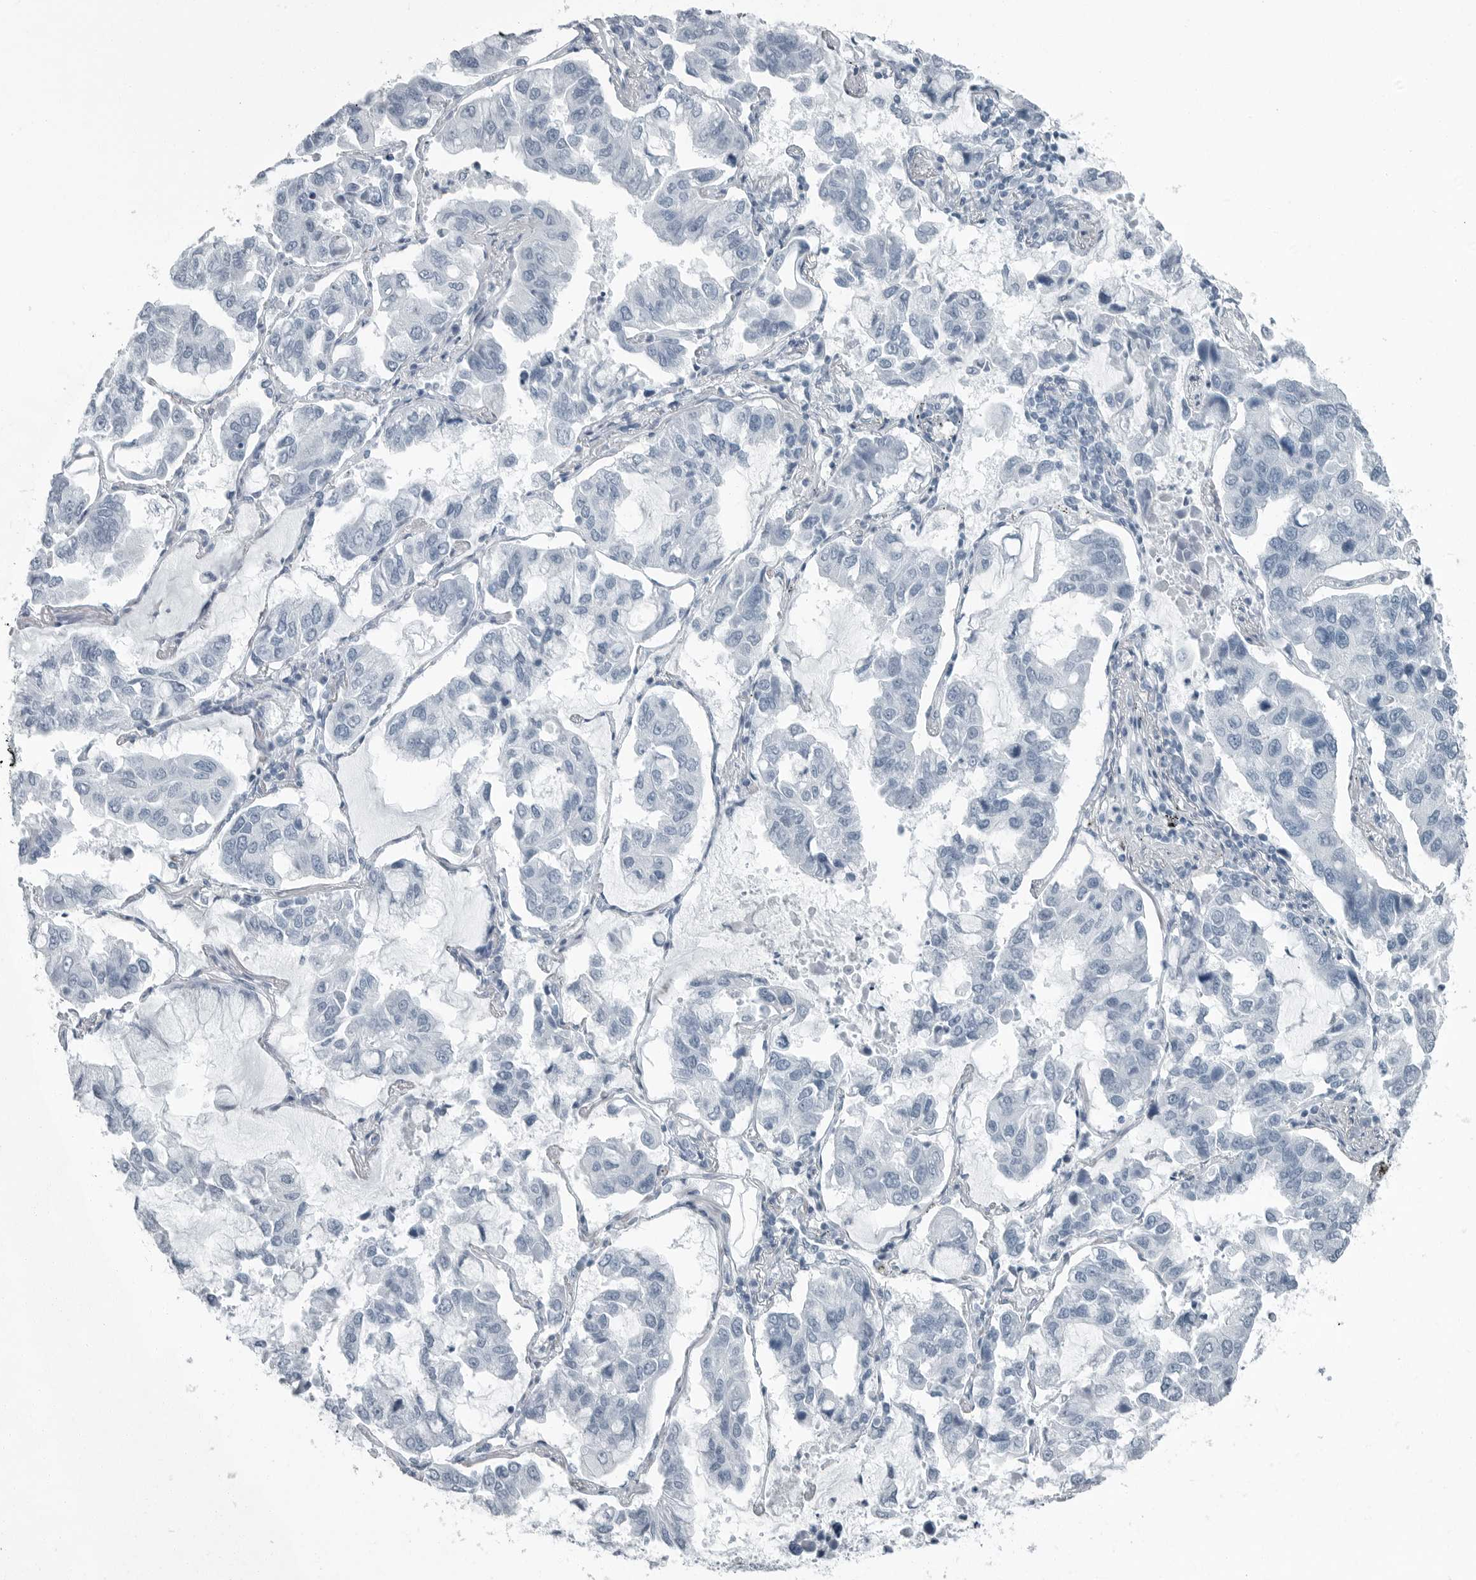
{"staining": {"intensity": "negative", "quantity": "none", "location": "none"}, "tissue": "lung cancer", "cell_type": "Tumor cells", "image_type": "cancer", "snomed": [{"axis": "morphology", "description": "Adenocarcinoma, NOS"}, {"axis": "topography", "description": "Lung"}], "caption": "Human lung cancer (adenocarcinoma) stained for a protein using immunohistochemistry (IHC) exhibits no positivity in tumor cells.", "gene": "FABP6", "patient": {"sex": "male", "age": 64}}